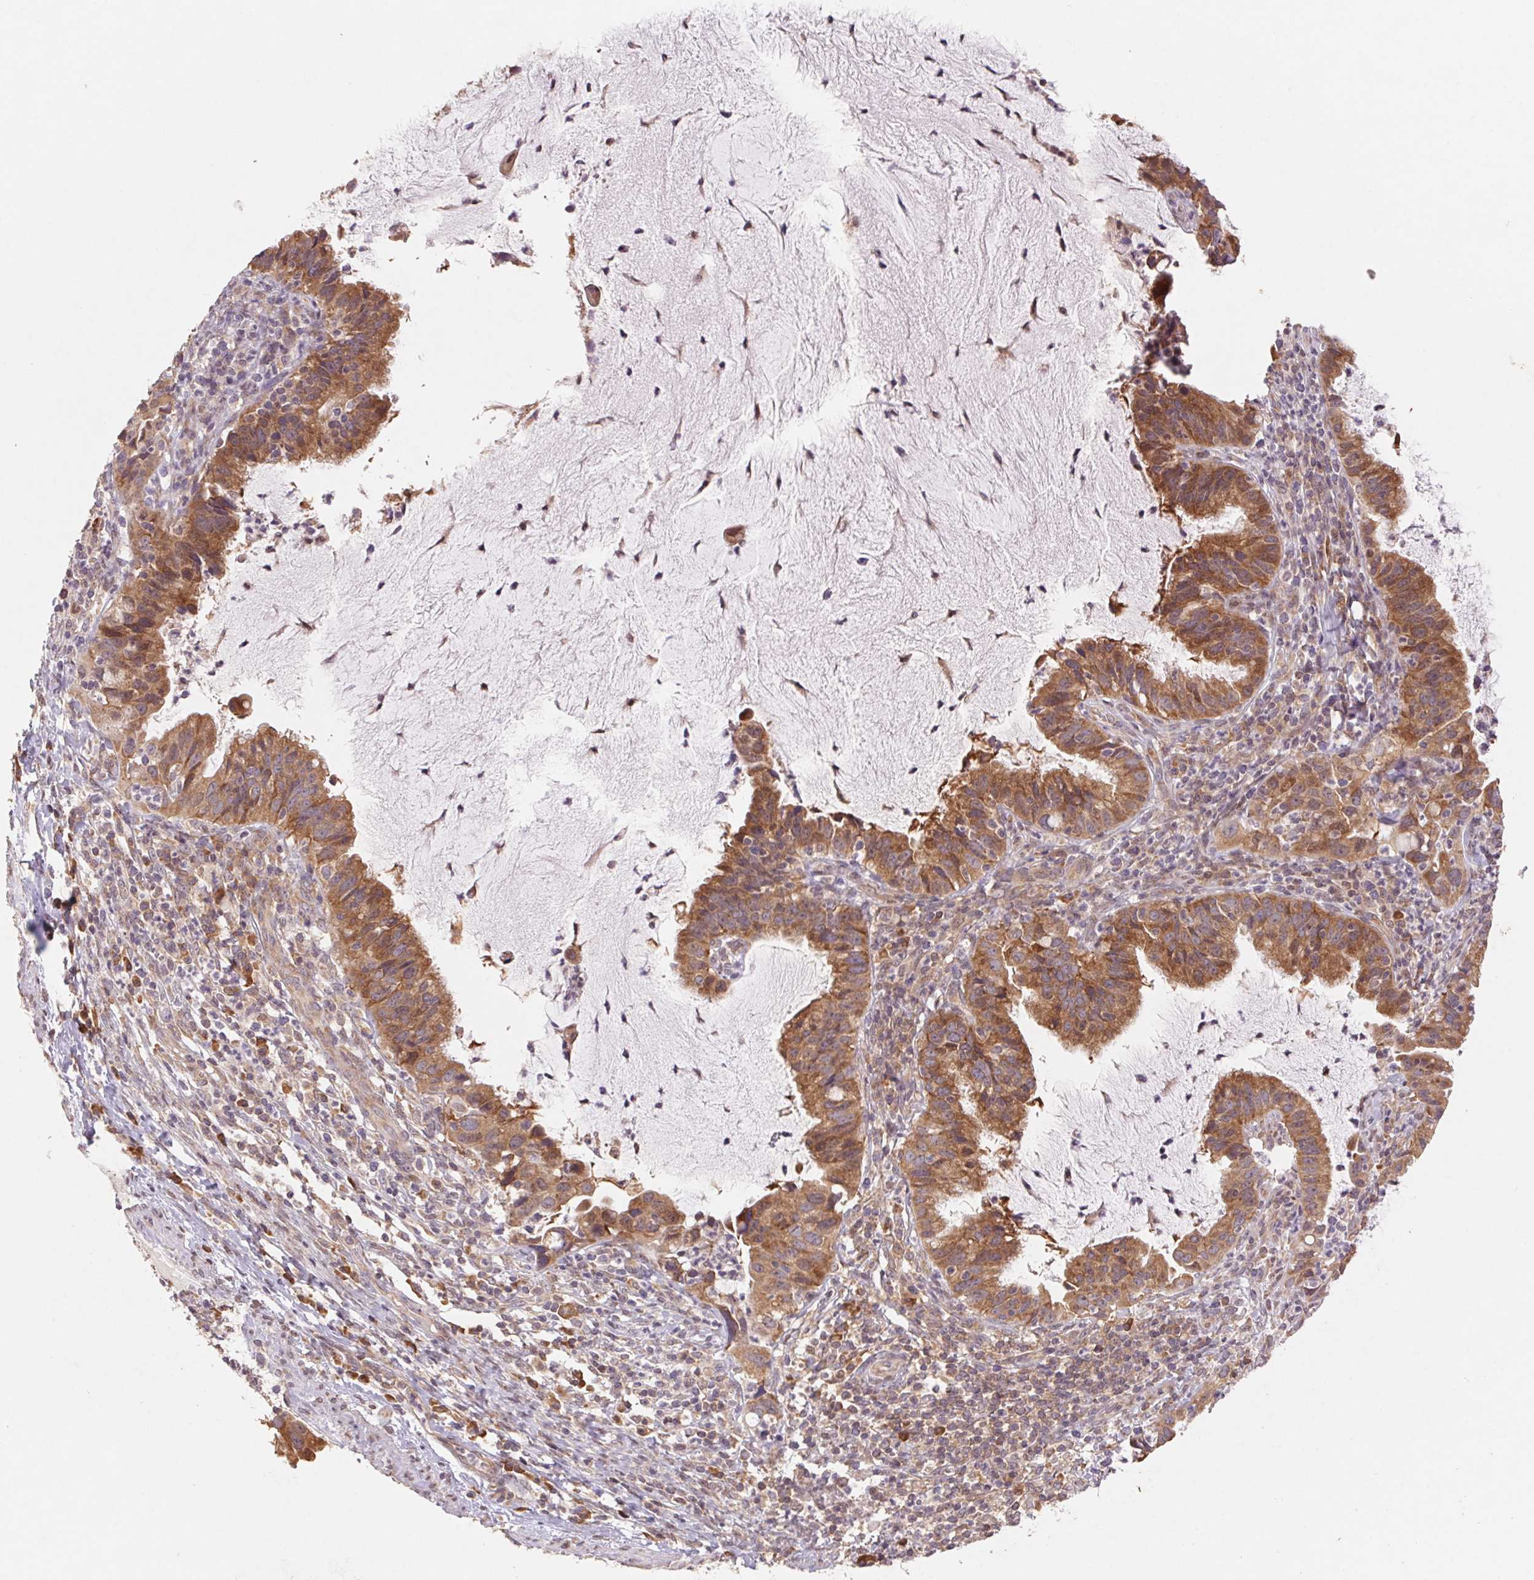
{"staining": {"intensity": "moderate", "quantity": ">75%", "location": "cytoplasmic/membranous"}, "tissue": "cervical cancer", "cell_type": "Tumor cells", "image_type": "cancer", "snomed": [{"axis": "morphology", "description": "Adenocarcinoma, NOS"}, {"axis": "topography", "description": "Cervix"}], "caption": "Cervical cancer (adenocarcinoma) stained with DAB (3,3'-diaminobenzidine) immunohistochemistry (IHC) displays medium levels of moderate cytoplasmic/membranous positivity in approximately >75% of tumor cells. (DAB (3,3'-diaminobenzidine) = brown stain, brightfield microscopy at high magnification).", "gene": "RPL27A", "patient": {"sex": "female", "age": 34}}